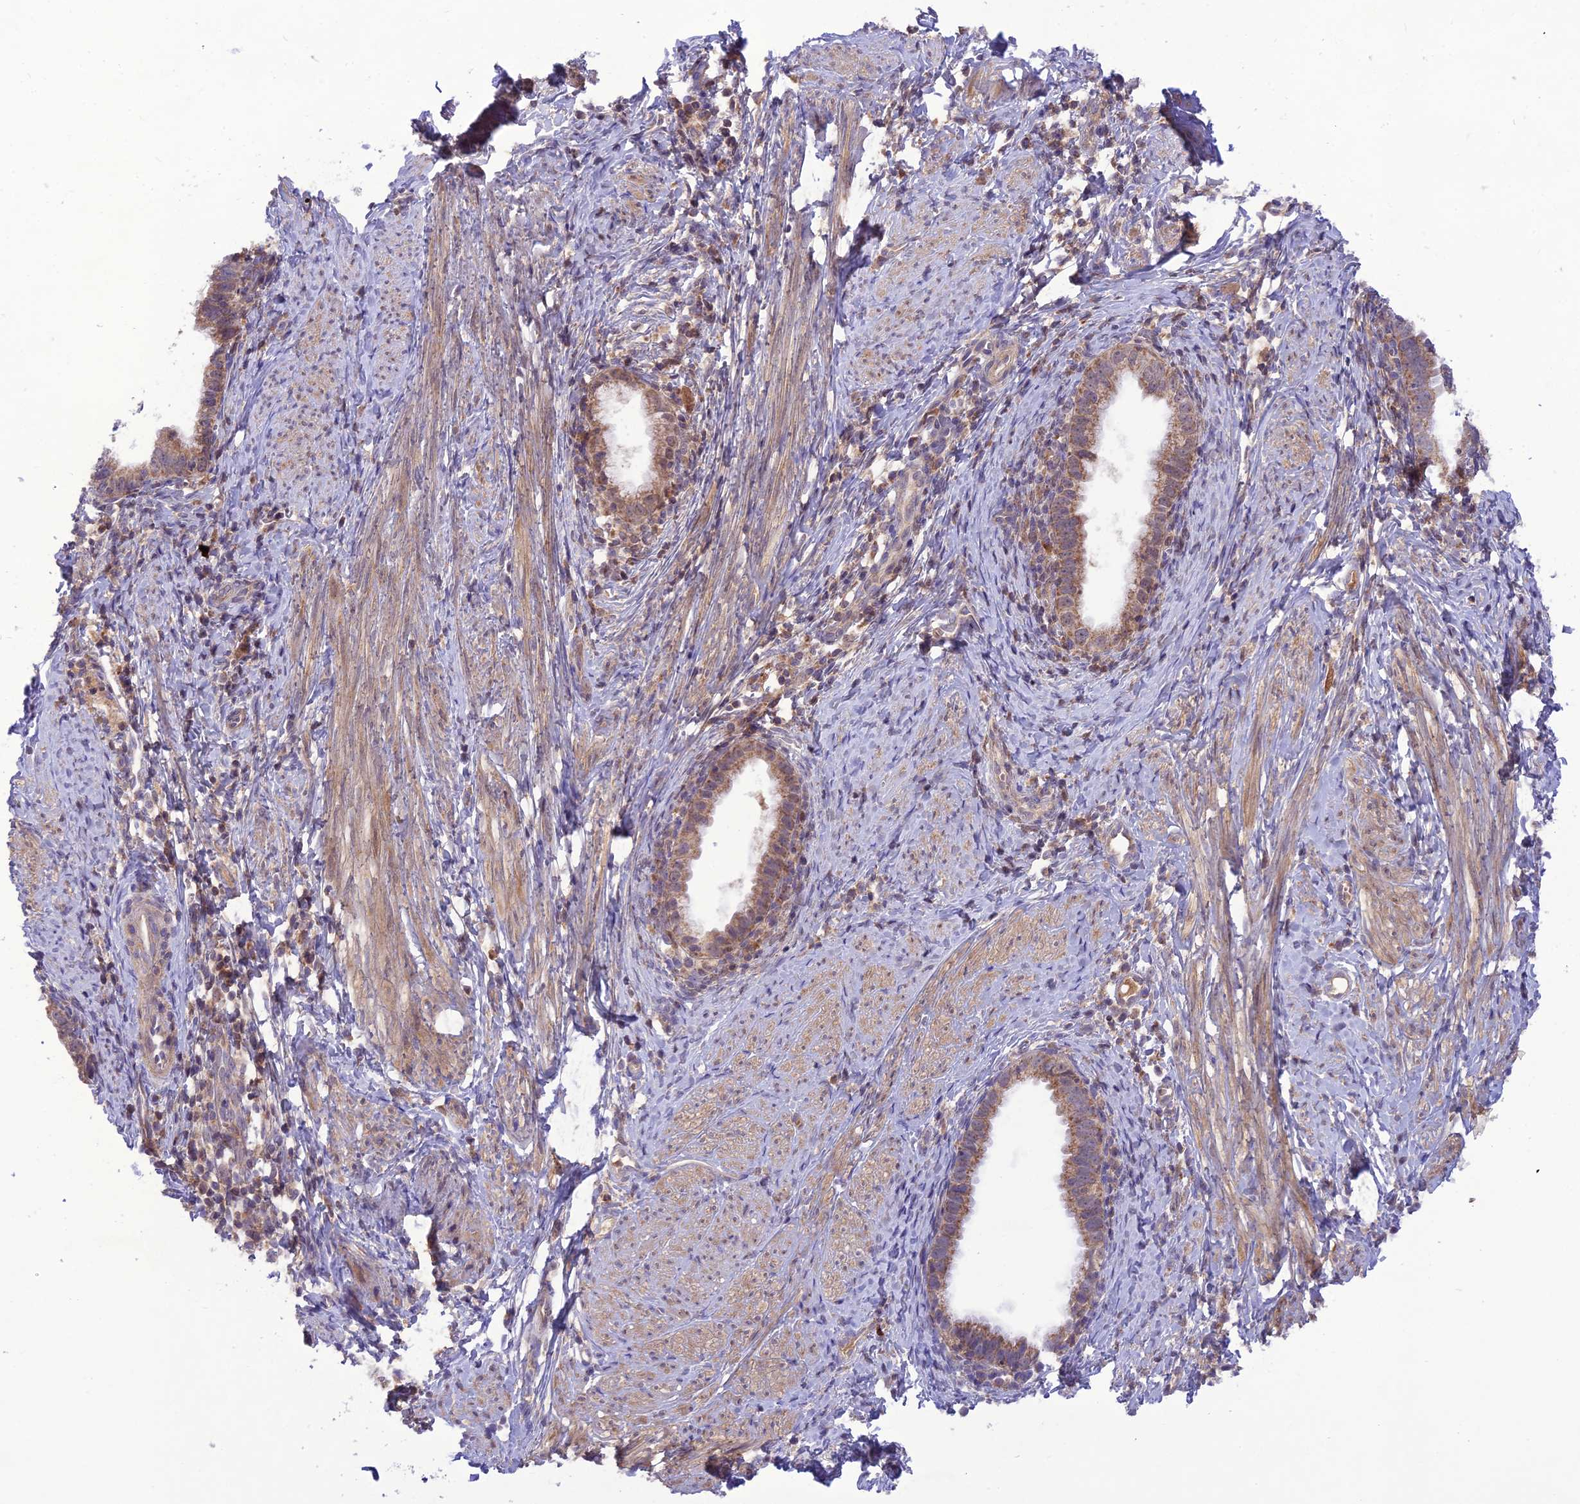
{"staining": {"intensity": "moderate", "quantity": ">75%", "location": "cytoplasmic/membranous"}, "tissue": "cervical cancer", "cell_type": "Tumor cells", "image_type": "cancer", "snomed": [{"axis": "morphology", "description": "Adenocarcinoma, NOS"}, {"axis": "topography", "description": "Cervix"}], "caption": "Human cervical cancer (adenocarcinoma) stained with a brown dye displays moderate cytoplasmic/membranous positive staining in about >75% of tumor cells.", "gene": "NDUFC1", "patient": {"sex": "female", "age": 36}}